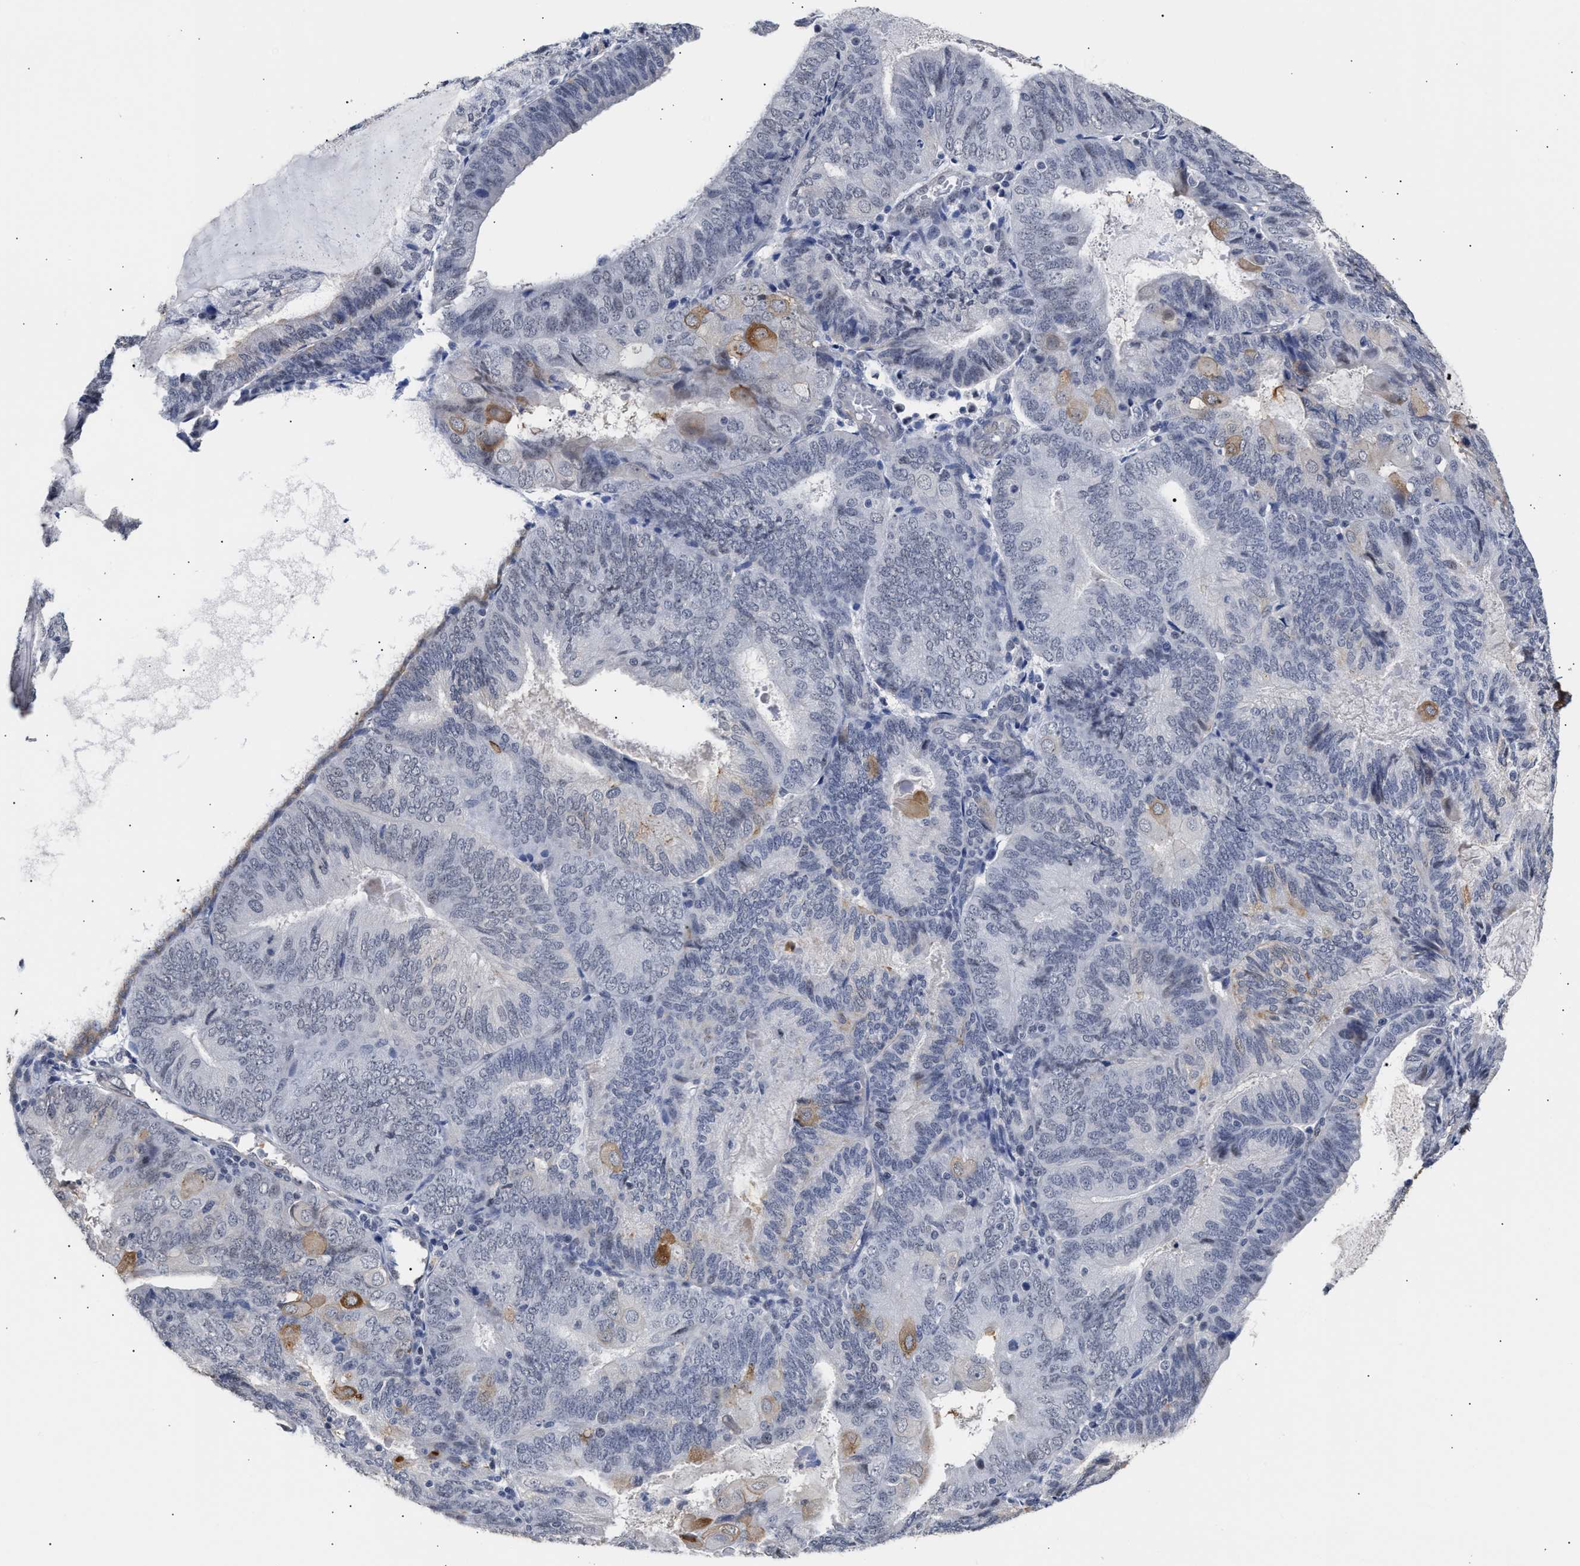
{"staining": {"intensity": "moderate", "quantity": "<25%", "location": "cytoplasmic/membranous"}, "tissue": "endometrial cancer", "cell_type": "Tumor cells", "image_type": "cancer", "snomed": [{"axis": "morphology", "description": "Adenocarcinoma, NOS"}, {"axis": "topography", "description": "Endometrium"}], "caption": "This micrograph displays endometrial cancer stained with immunohistochemistry to label a protein in brown. The cytoplasmic/membranous of tumor cells show moderate positivity for the protein. Nuclei are counter-stained blue.", "gene": "AHNAK2", "patient": {"sex": "female", "age": 81}}